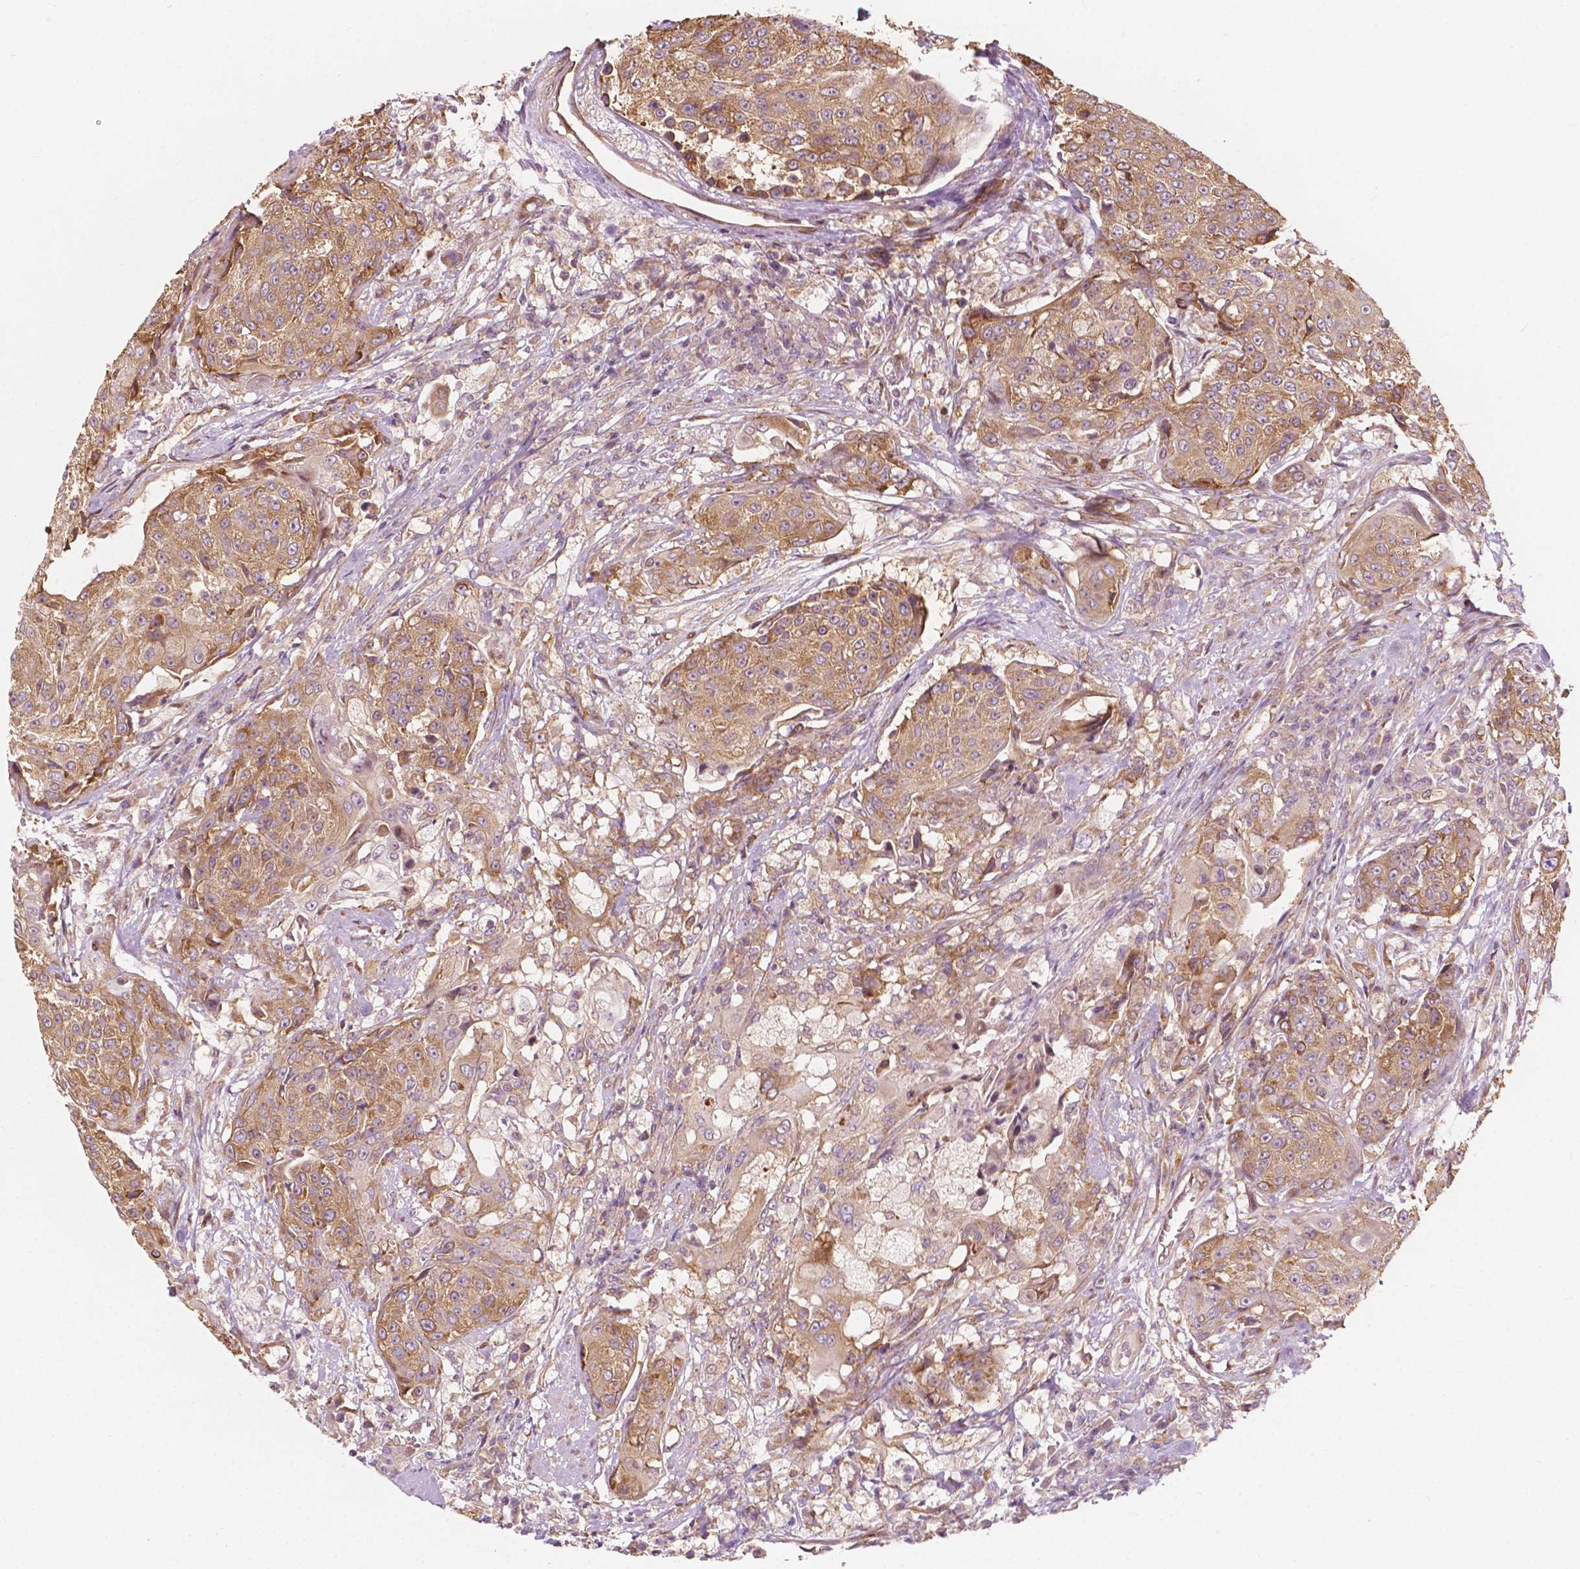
{"staining": {"intensity": "moderate", "quantity": ">75%", "location": "cytoplasmic/membranous"}, "tissue": "urothelial cancer", "cell_type": "Tumor cells", "image_type": "cancer", "snomed": [{"axis": "morphology", "description": "Urothelial carcinoma, High grade"}, {"axis": "topography", "description": "Urinary bladder"}], "caption": "This image exhibits urothelial carcinoma (high-grade) stained with immunohistochemistry (IHC) to label a protein in brown. The cytoplasmic/membranous of tumor cells show moderate positivity for the protein. Nuclei are counter-stained blue.", "gene": "G3BP1", "patient": {"sex": "female", "age": 63}}